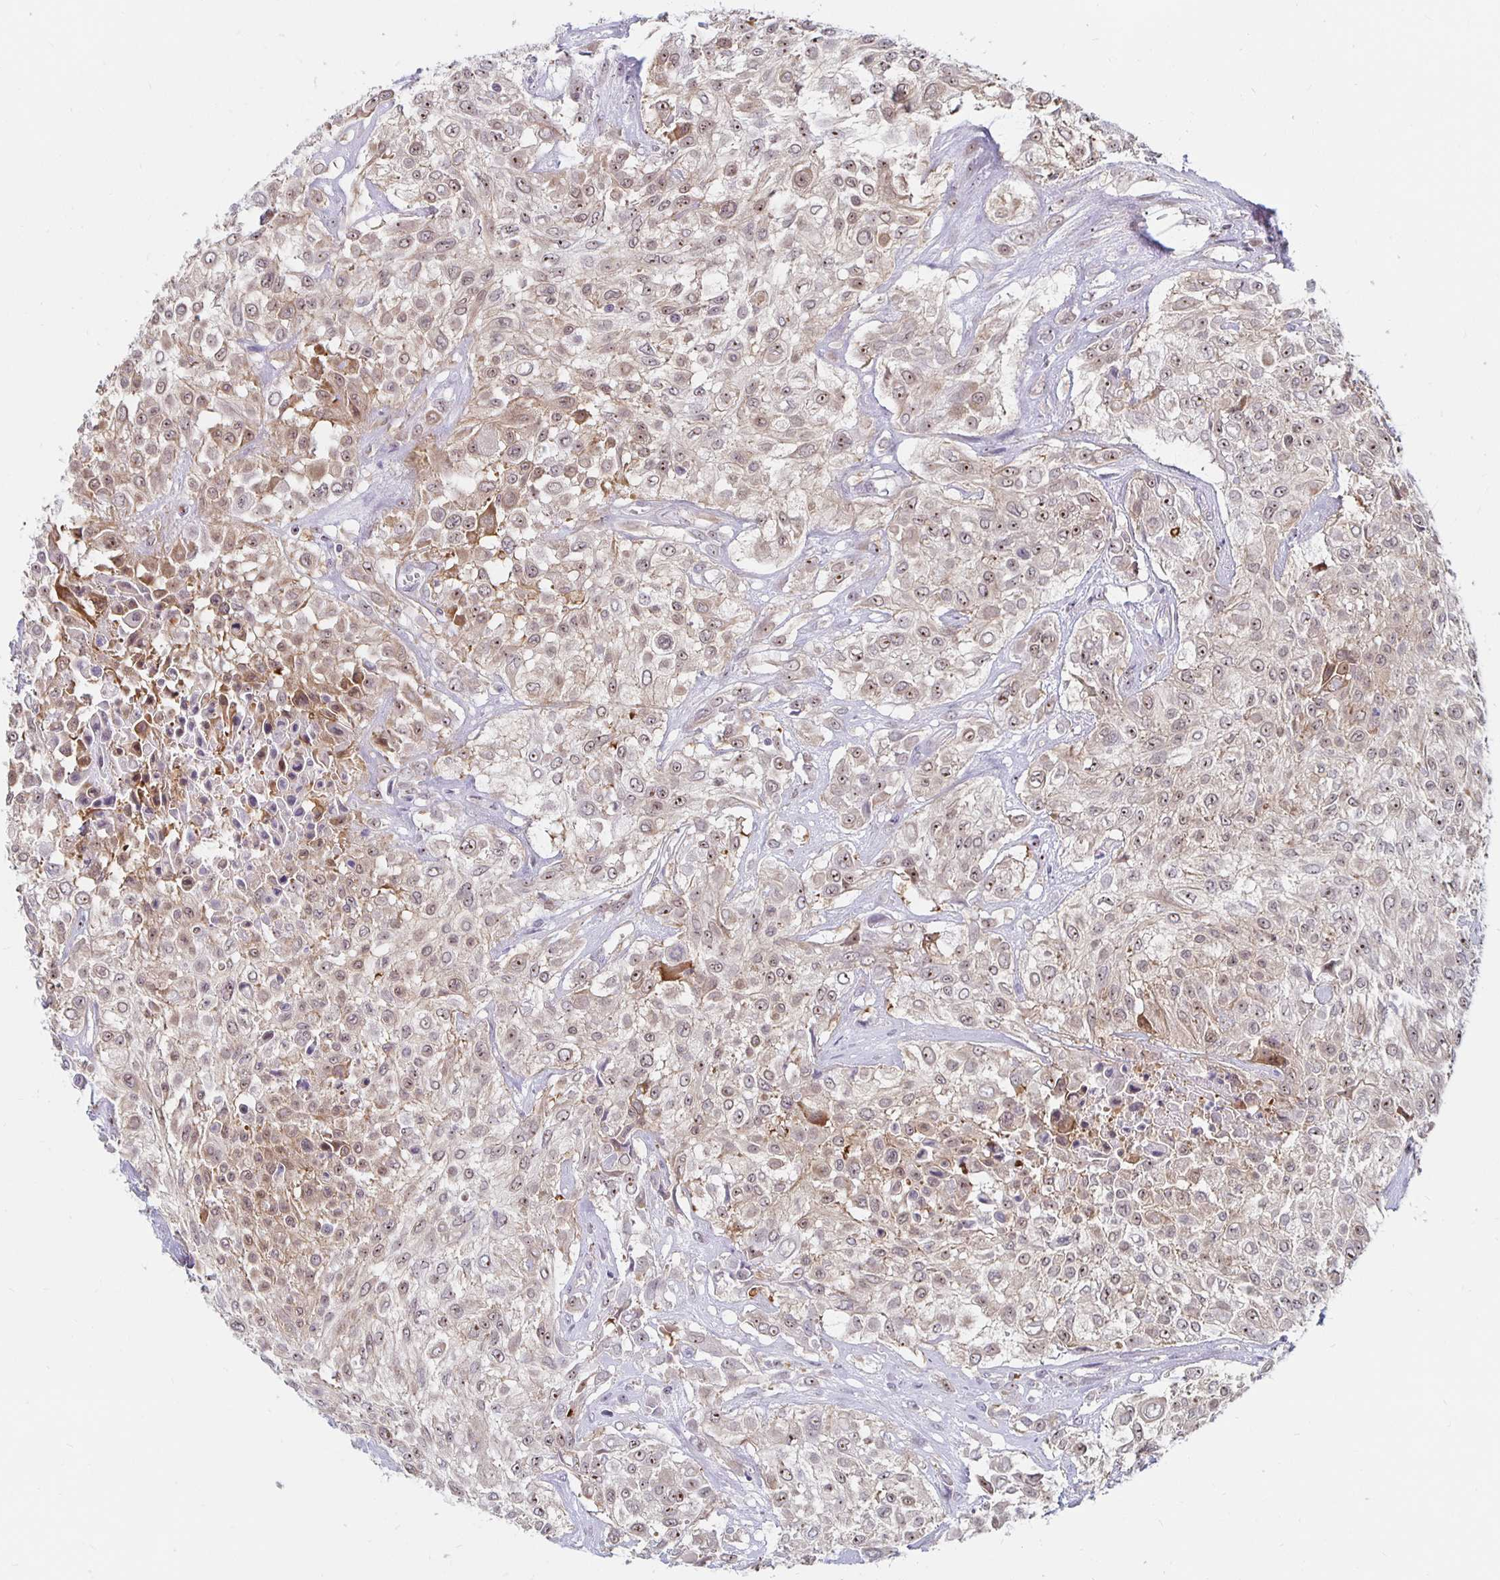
{"staining": {"intensity": "moderate", "quantity": ">75%", "location": "cytoplasmic/membranous,nuclear"}, "tissue": "urothelial cancer", "cell_type": "Tumor cells", "image_type": "cancer", "snomed": [{"axis": "morphology", "description": "Urothelial carcinoma, High grade"}, {"axis": "topography", "description": "Urinary bladder"}], "caption": "Immunohistochemistry staining of urothelial cancer, which displays medium levels of moderate cytoplasmic/membranous and nuclear expression in approximately >75% of tumor cells indicating moderate cytoplasmic/membranous and nuclear protein staining. The staining was performed using DAB (3,3'-diaminobenzidine) (brown) for protein detection and nuclei were counterstained in hematoxylin (blue).", "gene": "NUP85", "patient": {"sex": "male", "age": 57}}